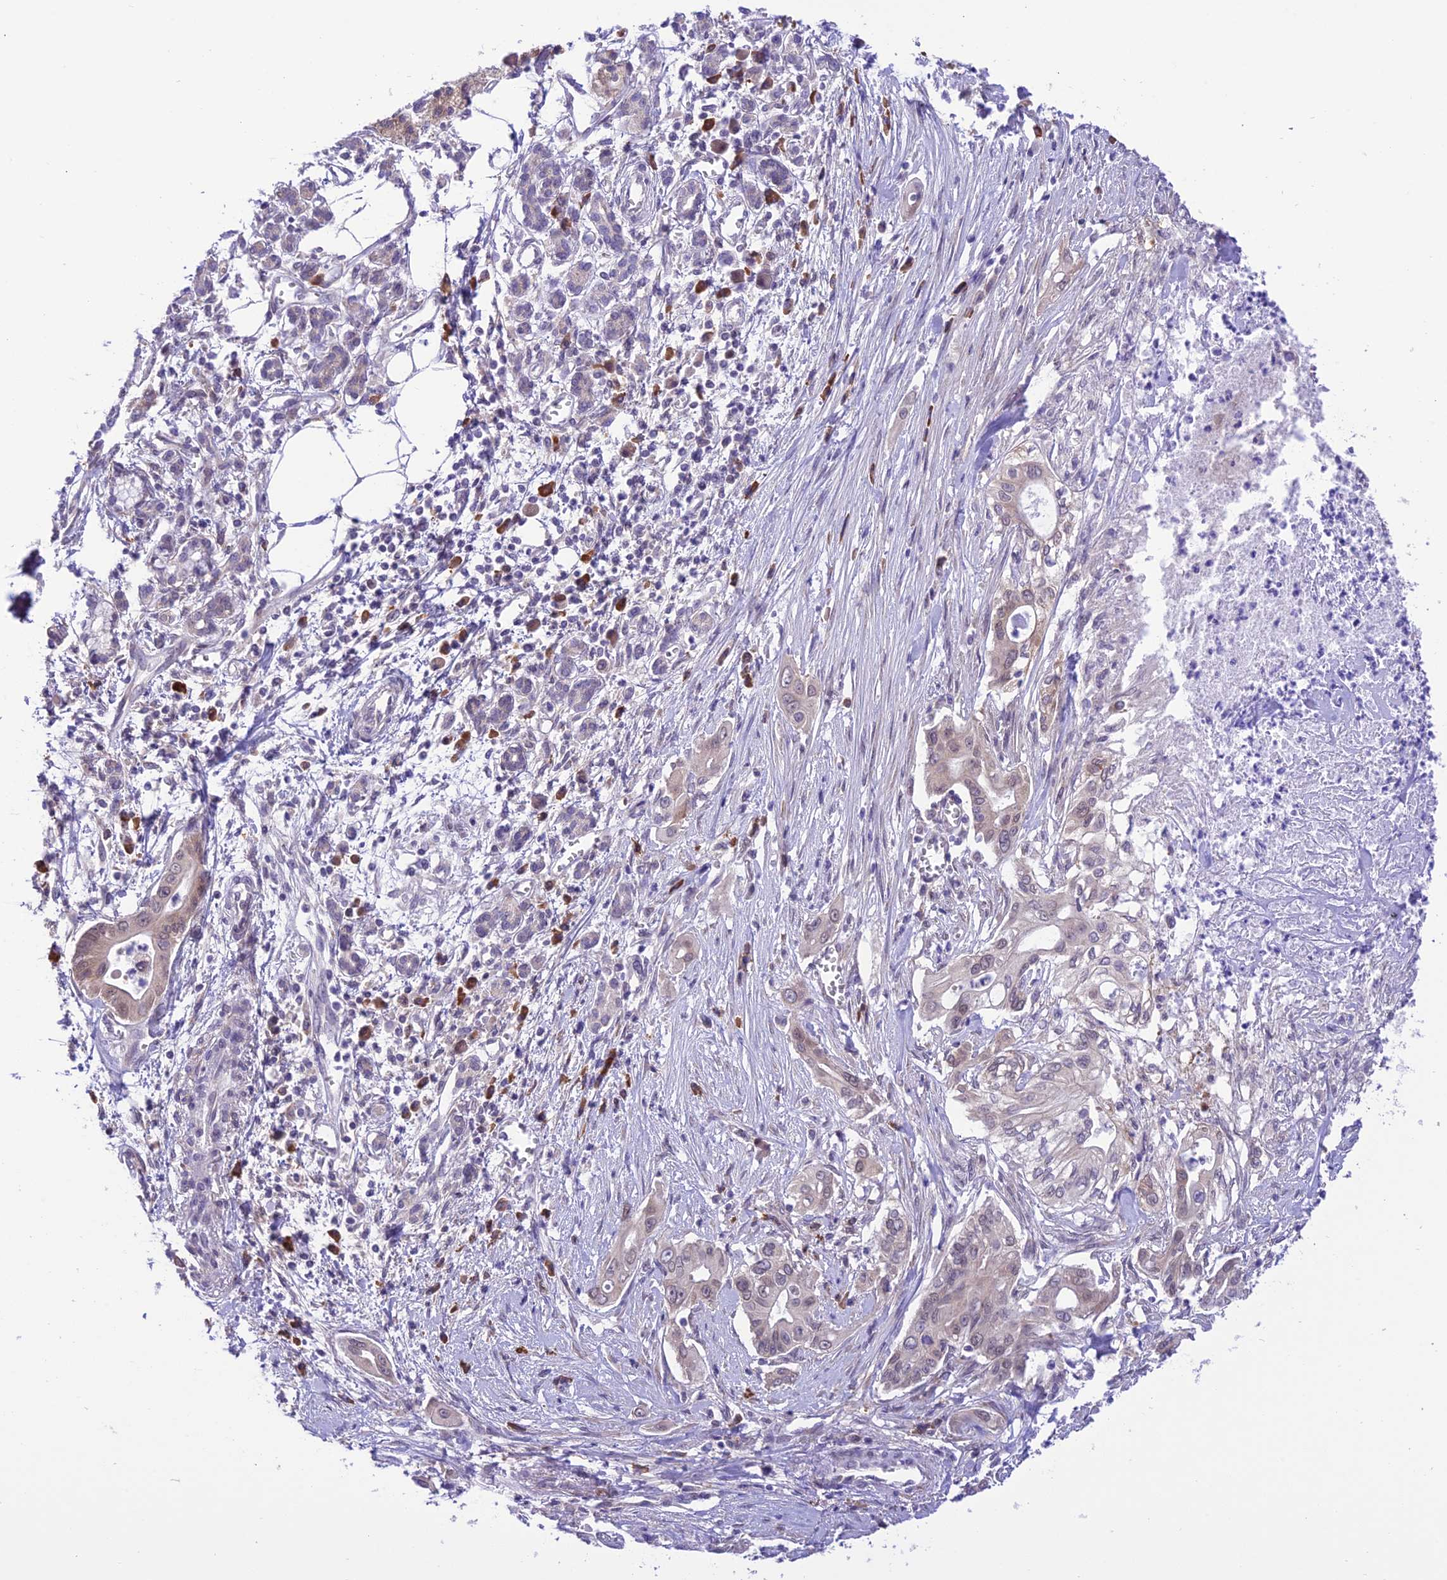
{"staining": {"intensity": "weak", "quantity": "<25%", "location": "nuclear"}, "tissue": "pancreatic cancer", "cell_type": "Tumor cells", "image_type": "cancer", "snomed": [{"axis": "morphology", "description": "Adenocarcinoma, NOS"}, {"axis": "topography", "description": "Pancreas"}], "caption": "This is a photomicrograph of immunohistochemistry staining of pancreatic adenocarcinoma, which shows no expression in tumor cells. (DAB (3,3'-diaminobenzidine) immunohistochemistry, high magnification).", "gene": "RNF126", "patient": {"sex": "male", "age": 58}}